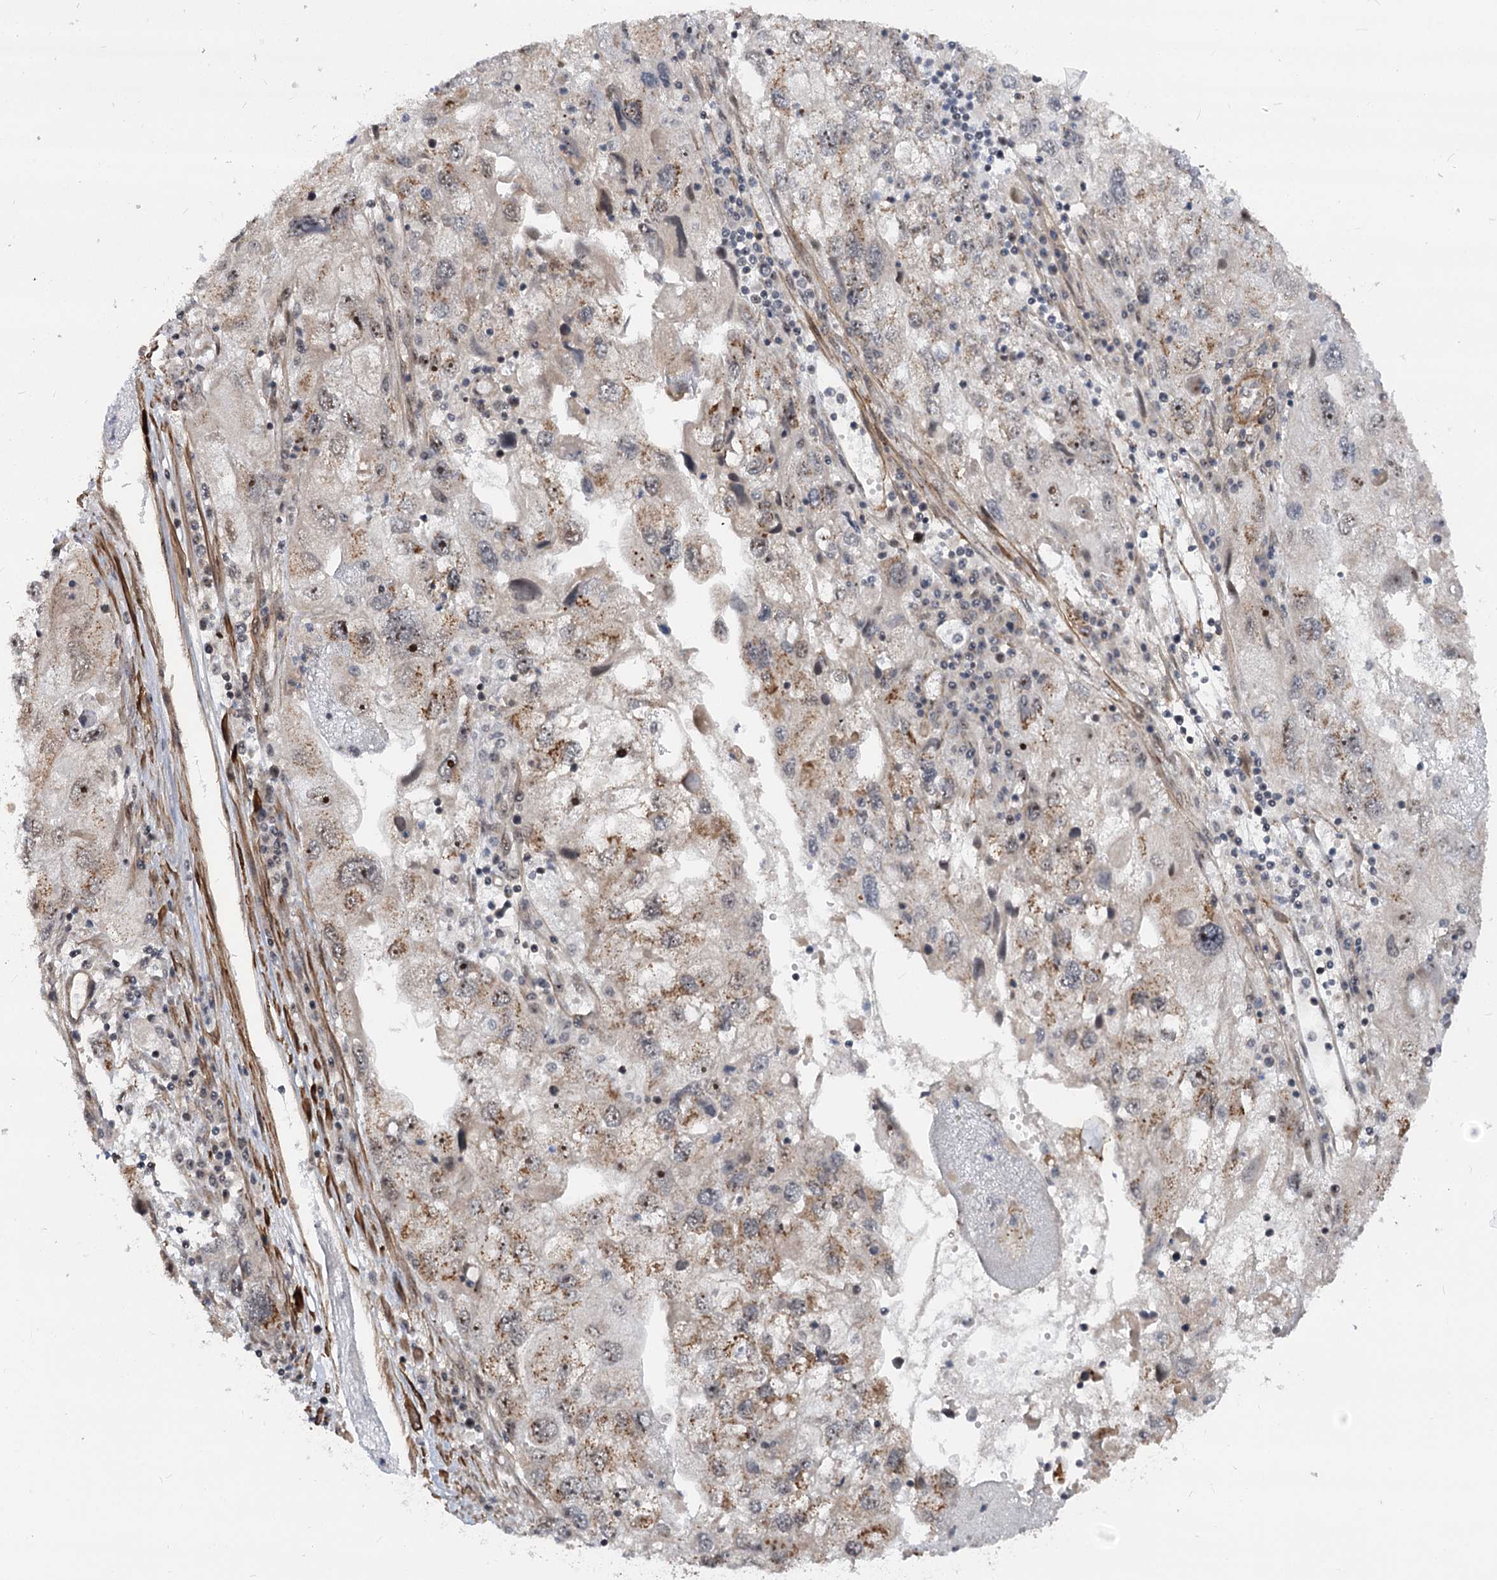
{"staining": {"intensity": "moderate", "quantity": "25%-75%", "location": "cytoplasmic/membranous,nuclear"}, "tissue": "endometrial cancer", "cell_type": "Tumor cells", "image_type": "cancer", "snomed": [{"axis": "morphology", "description": "Adenocarcinoma, NOS"}, {"axis": "topography", "description": "Endometrium"}], "caption": "Immunohistochemistry micrograph of neoplastic tissue: human endometrial cancer stained using immunohistochemistry reveals medium levels of moderate protein expression localized specifically in the cytoplasmic/membranous and nuclear of tumor cells, appearing as a cytoplasmic/membranous and nuclear brown color.", "gene": "GNL3L", "patient": {"sex": "female", "age": 49}}